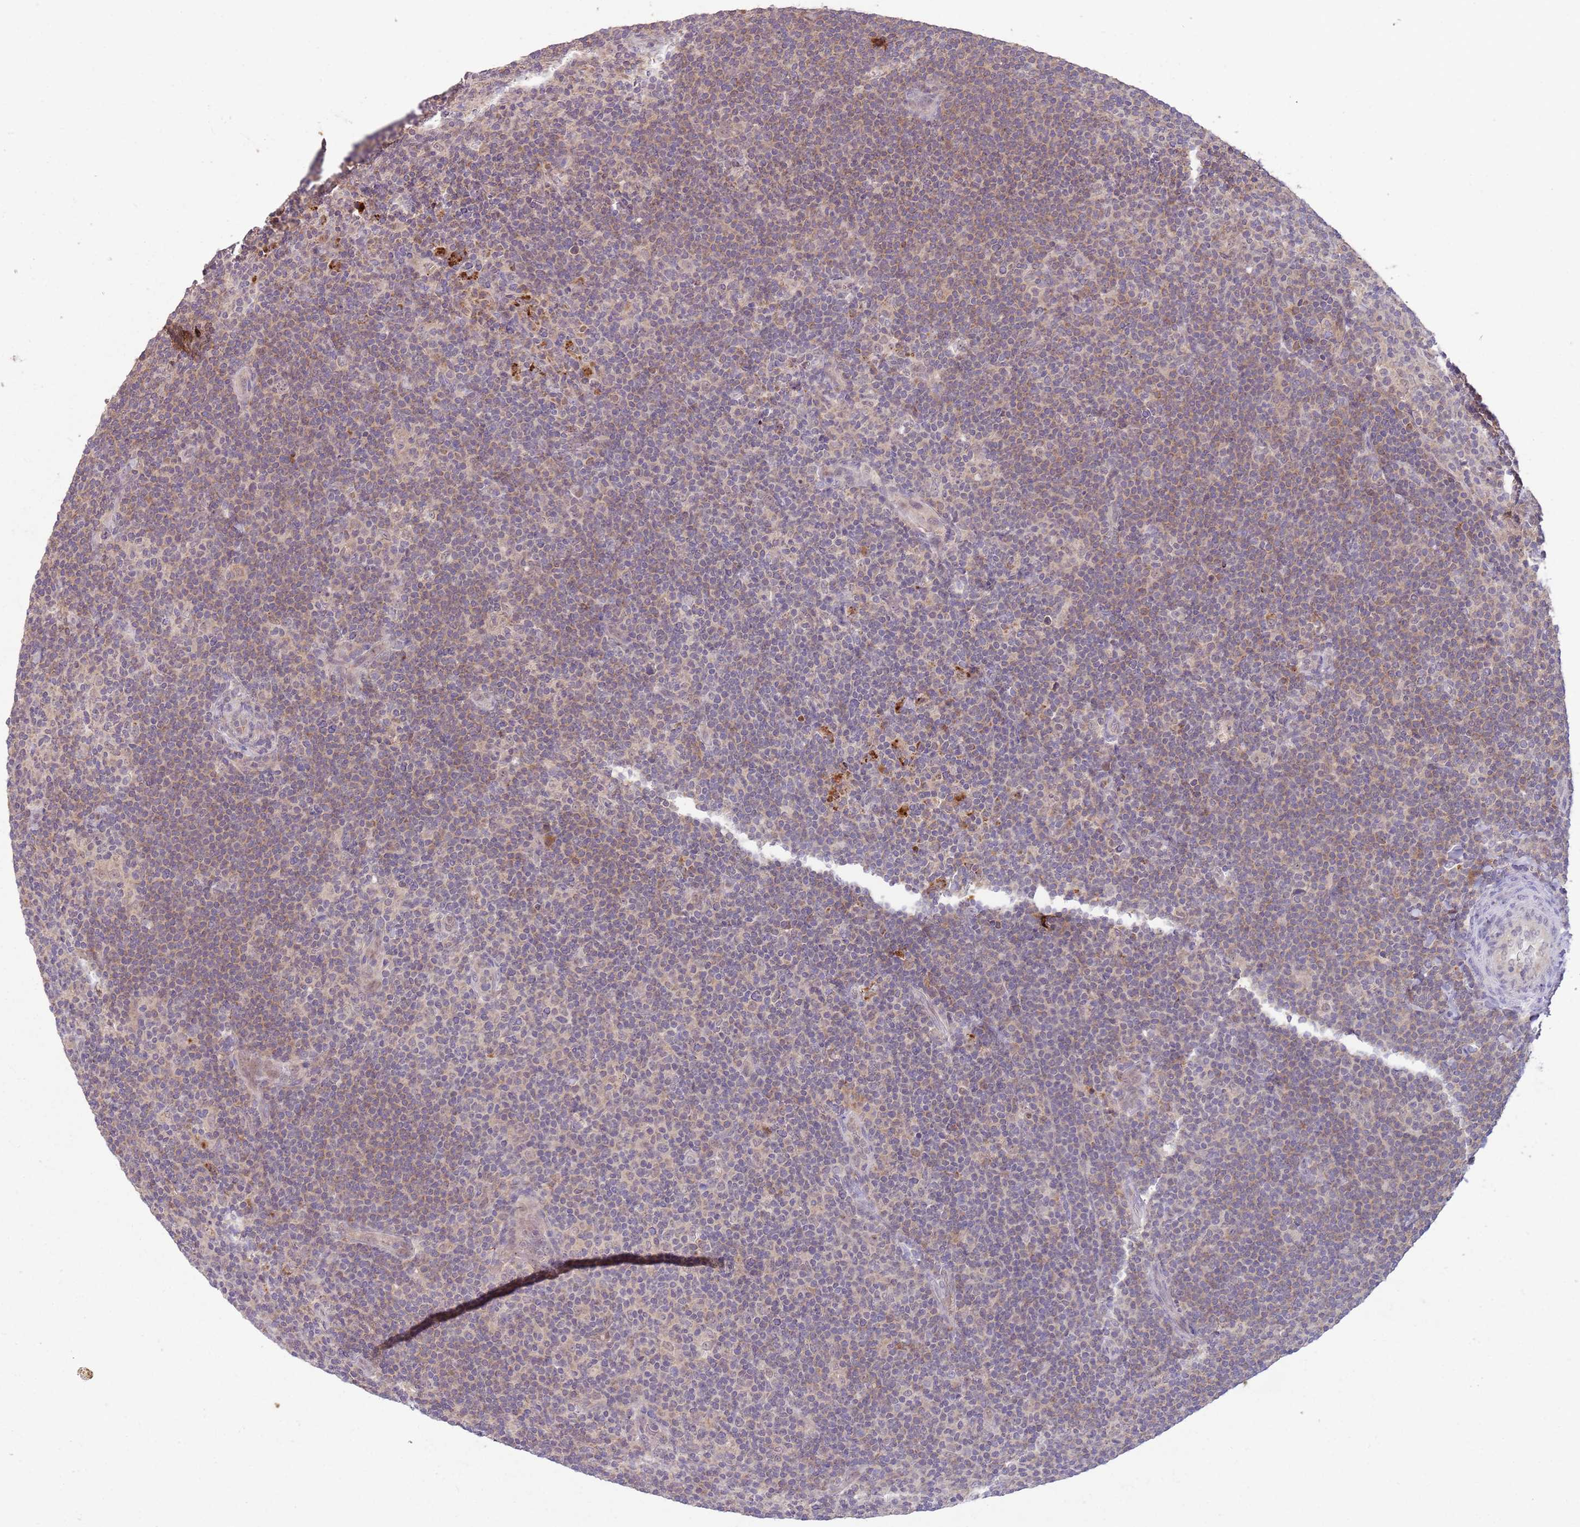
{"staining": {"intensity": "weak", "quantity": "<25%", "location": "cytoplasmic/membranous,nuclear"}, "tissue": "lymphoma", "cell_type": "Tumor cells", "image_type": "cancer", "snomed": [{"axis": "morphology", "description": "Hodgkin's disease, NOS"}, {"axis": "topography", "description": "Lymph node"}], "caption": "Photomicrograph shows no protein expression in tumor cells of Hodgkin's disease tissue.", "gene": "NBPF6", "patient": {"sex": "female", "age": 57}}